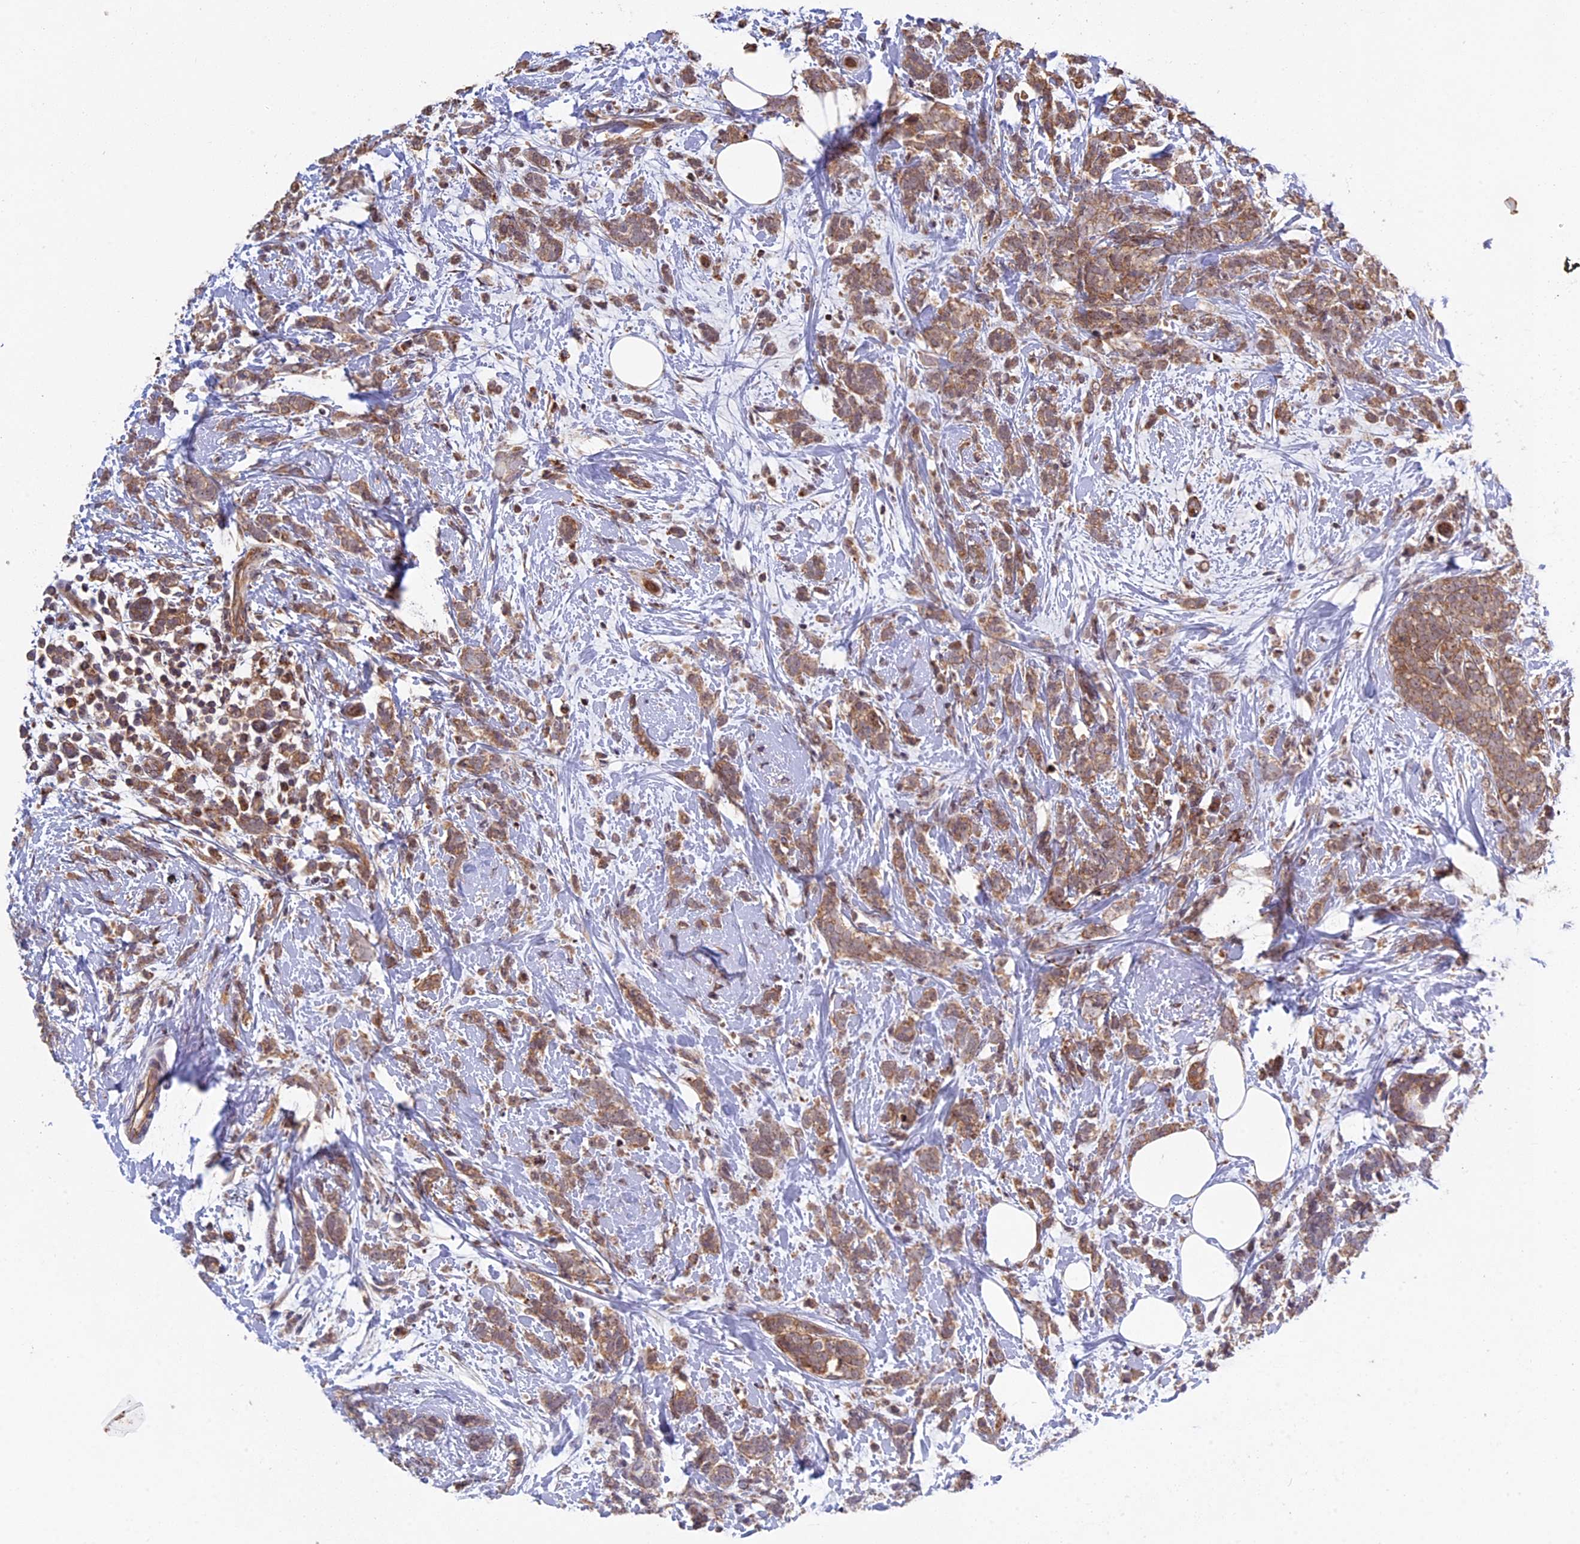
{"staining": {"intensity": "moderate", "quantity": ">75%", "location": "cytoplasmic/membranous"}, "tissue": "breast cancer", "cell_type": "Tumor cells", "image_type": "cancer", "snomed": [{"axis": "morphology", "description": "Lobular carcinoma"}, {"axis": "topography", "description": "Breast"}], "caption": "Breast cancer stained for a protein (brown) shows moderate cytoplasmic/membranous positive expression in about >75% of tumor cells.", "gene": "FERMT1", "patient": {"sex": "female", "age": 58}}